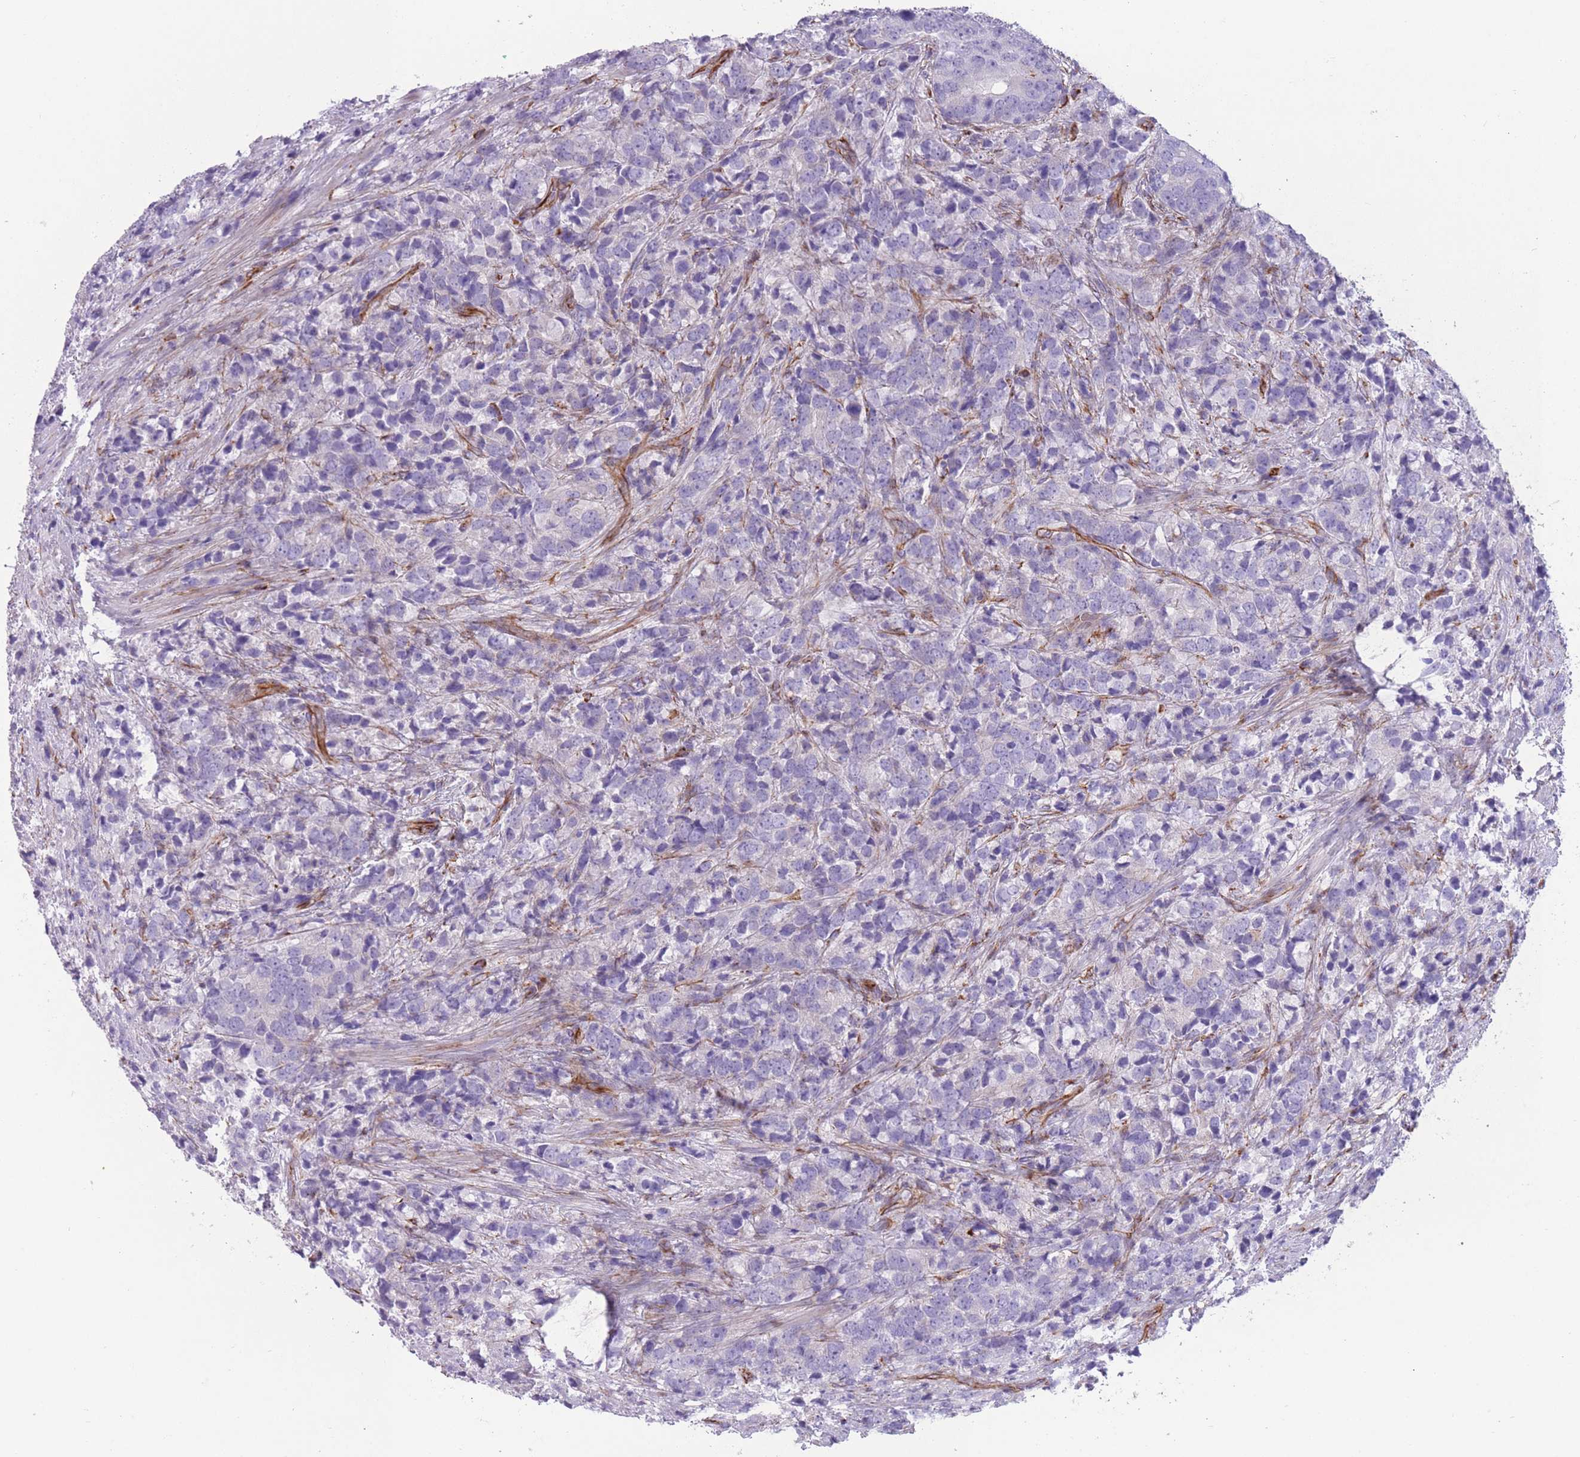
{"staining": {"intensity": "negative", "quantity": "none", "location": "none"}, "tissue": "prostate cancer", "cell_type": "Tumor cells", "image_type": "cancer", "snomed": [{"axis": "morphology", "description": "Adenocarcinoma, High grade"}, {"axis": "topography", "description": "Prostate"}], "caption": "Tumor cells are negative for protein expression in human prostate high-grade adenocarcinoma.", "gene": "PTCD1", "patient": {"sex": "male", "age": 62}}